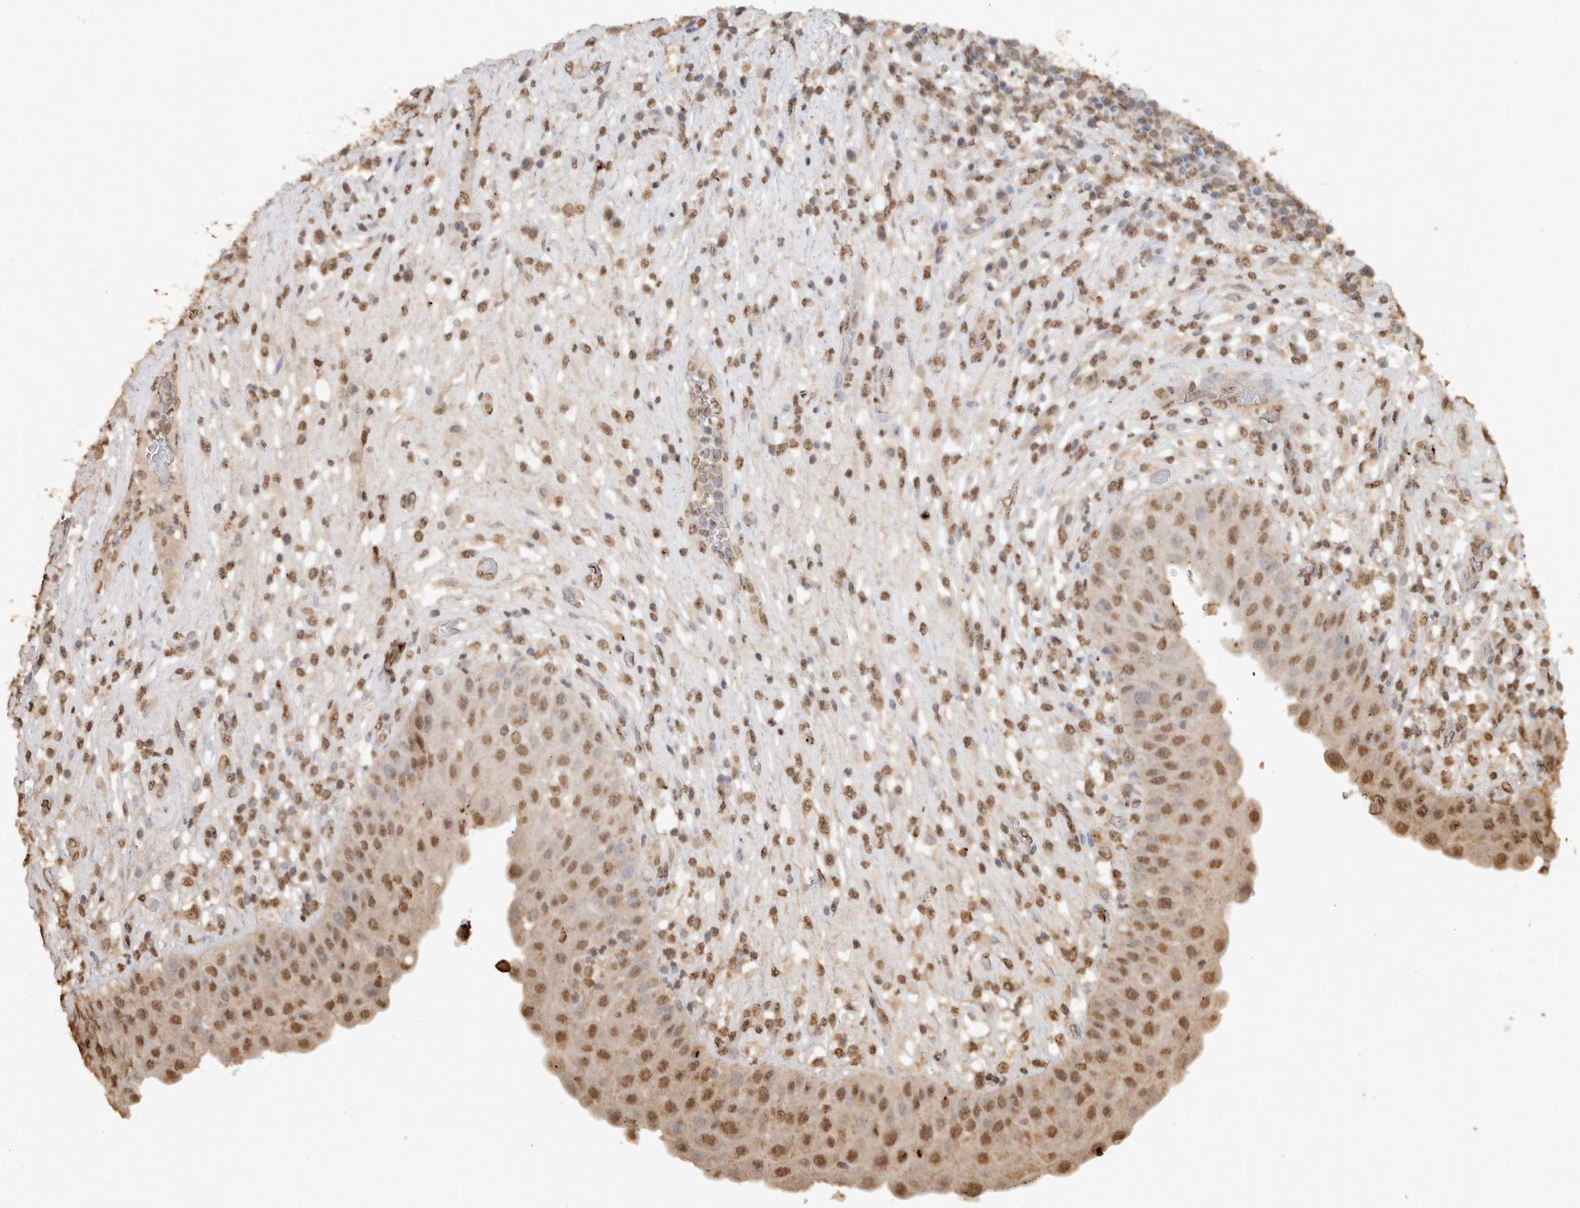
{"staining": {"intensity": "moderate", "quantity": ">75%", "location": "nuclear"}, "tissue": "urinary bladder", "cell_type": "Urothelial cells", "image_type": "normal", "snomed": [{"axis": "morphology", "description": "Normal tissue, NOS"}, {"axis": "topography", "description": "Urinary bladder"}], "caption": "Moderate nuclear staining for a protein is identified in about >75% of urothelial cells of benign urinary bladder using immunohistochemistry (IHC).", "gene": "HAND2", "patient": {"sex": "female", "age": 62}}